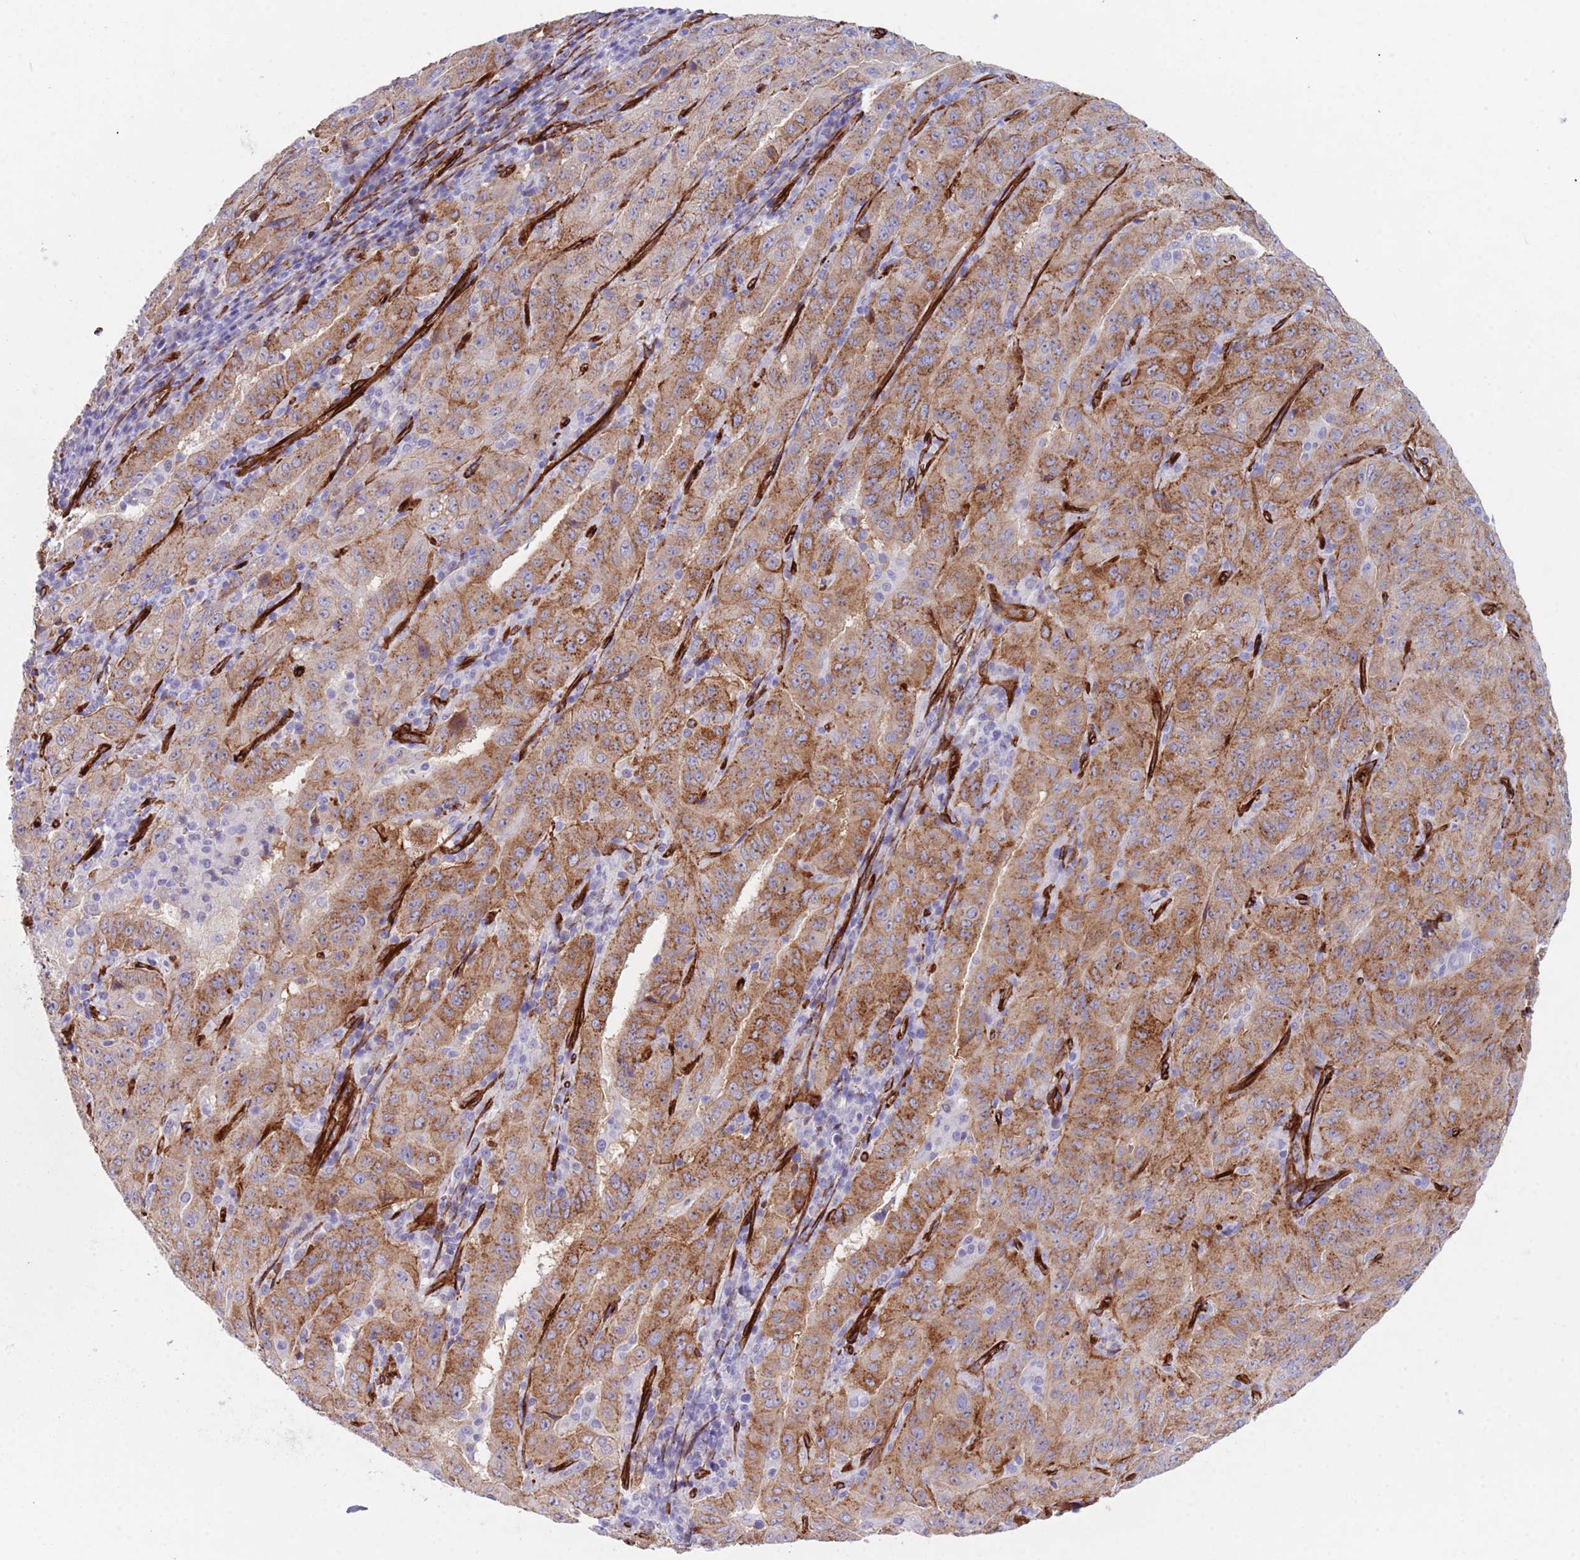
{"staining": {"intensity": "moderate", "quantity": ">75%", "location": "cytoplasmic/membranous"}, "tissue": "pancreatic cancer", "cell_type": "Tumor cells", "image_type": "cancer", "snomed": [{"axis": "morphology", "description": "Adenocarcinoma, NOS"}, {"axis": "topography", "description": "Pancreas"}], "caption": "Immunohistochemical staining of human pancreatic cancer displays moderate cytoplasmic/membranous protein staining in about >75% of tumor cells. The protein of interest is shown in brown color, while the nuclei are stained blue.", "gene": "CAV2", "patient": {"sex": "male", "age": 63}}